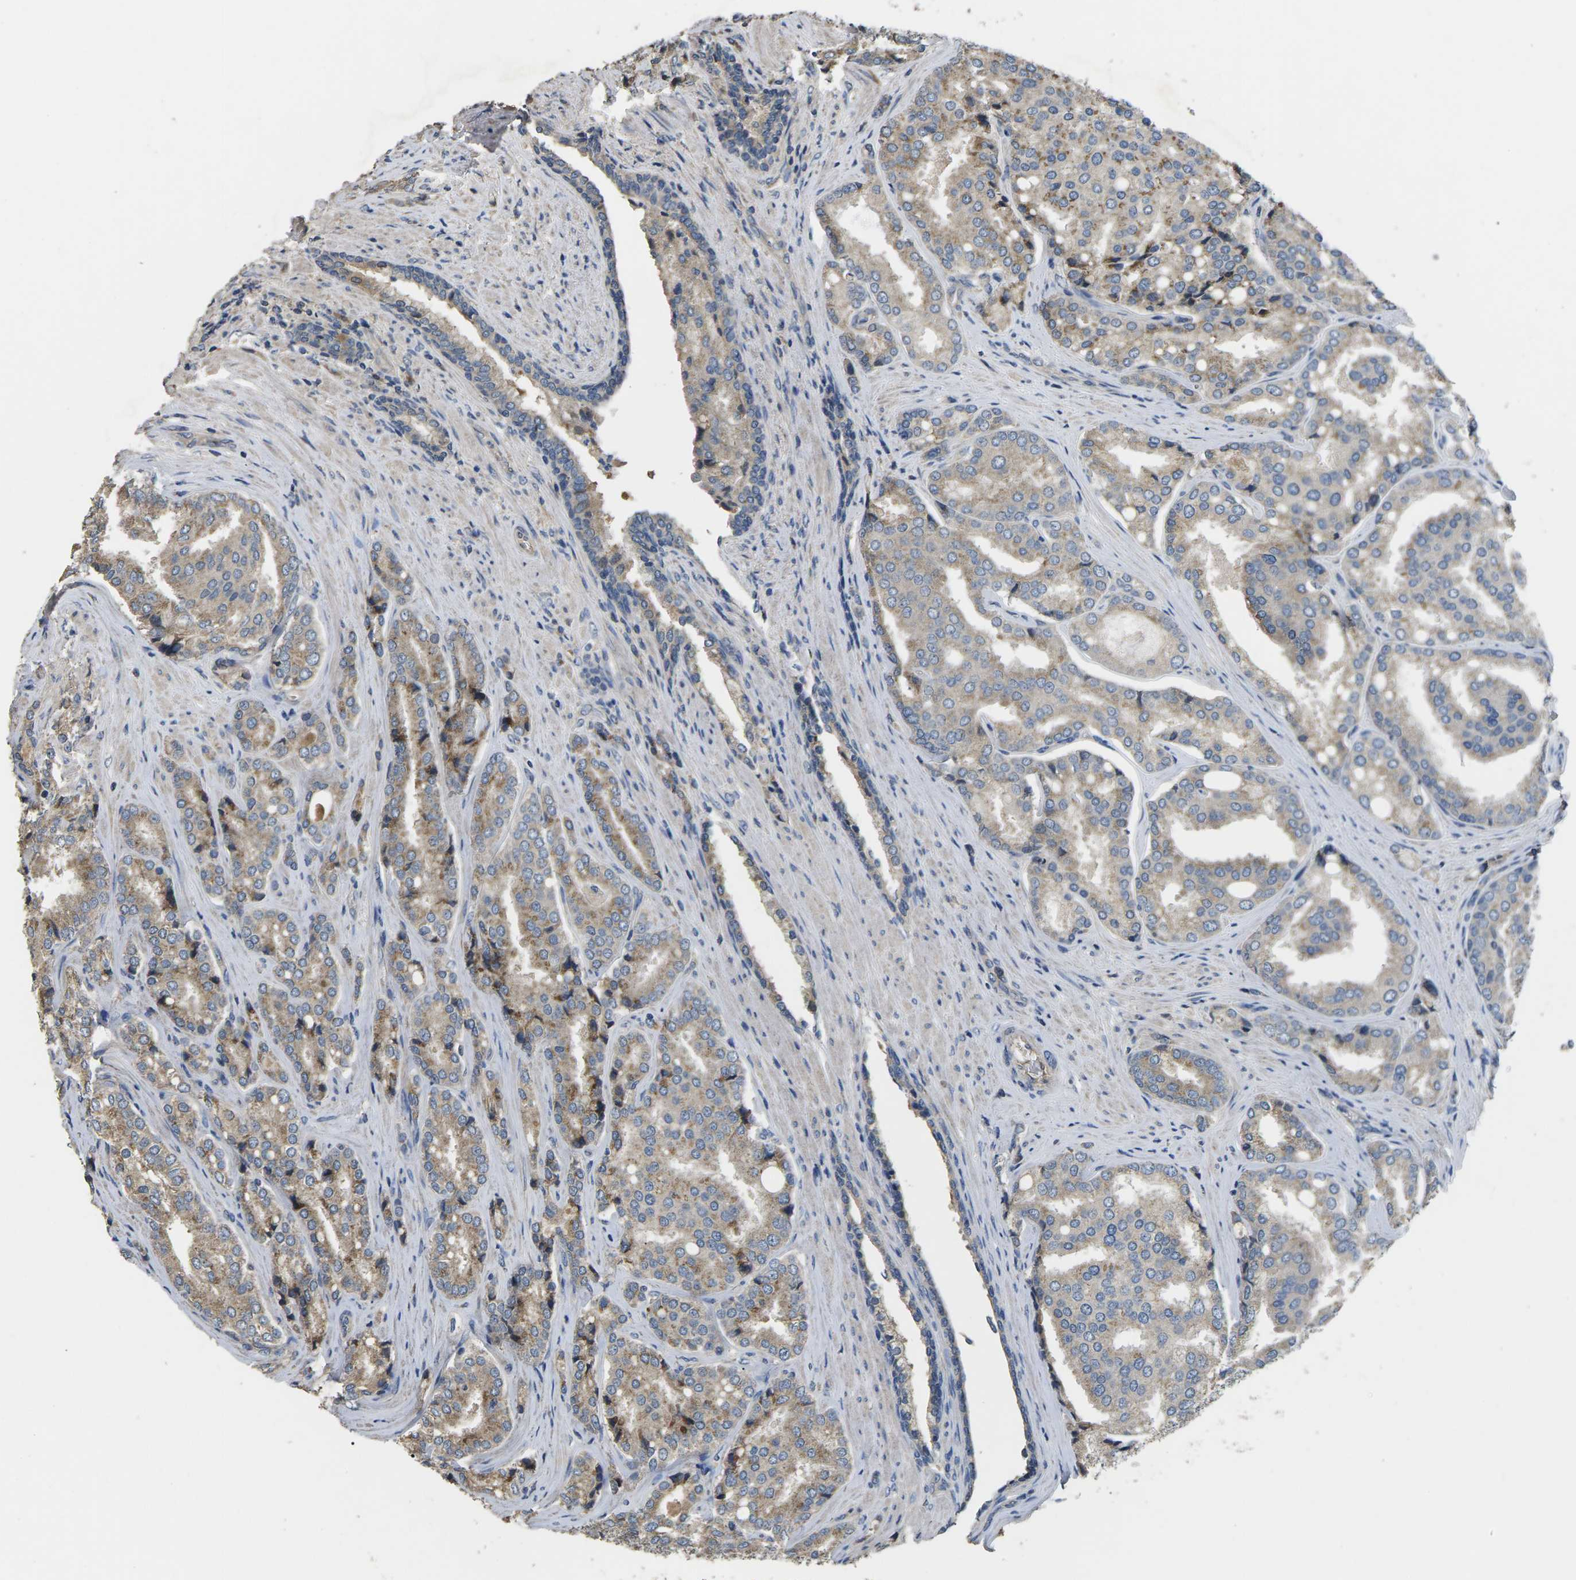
{"staining": {"intensity": "weak", "quantity": "25%-75%", "location": "cytoplasmic/membranous"}, "tissue": "prostate cancer", "cell_type": "Tumor cells", "image_type": "cancer", "snomed": [{"axis": "morphology", "description": "Adenocarcinoma, High grade"}, {"axis": "topography", "description": "Prostate"}], "caption": "The immunohistochemical stain highlights weak cytoplasmic/membranous positivity in tumor cells of prostate cancer (adenocarcinoma (high-grade)) tissue. (Stains: DAB in brown, nuclei in blue, Microscopy: brightfield microscopy at high magnification).", "gene": "B4GAT1", "patient": {"sex": "male", "age": 50}}